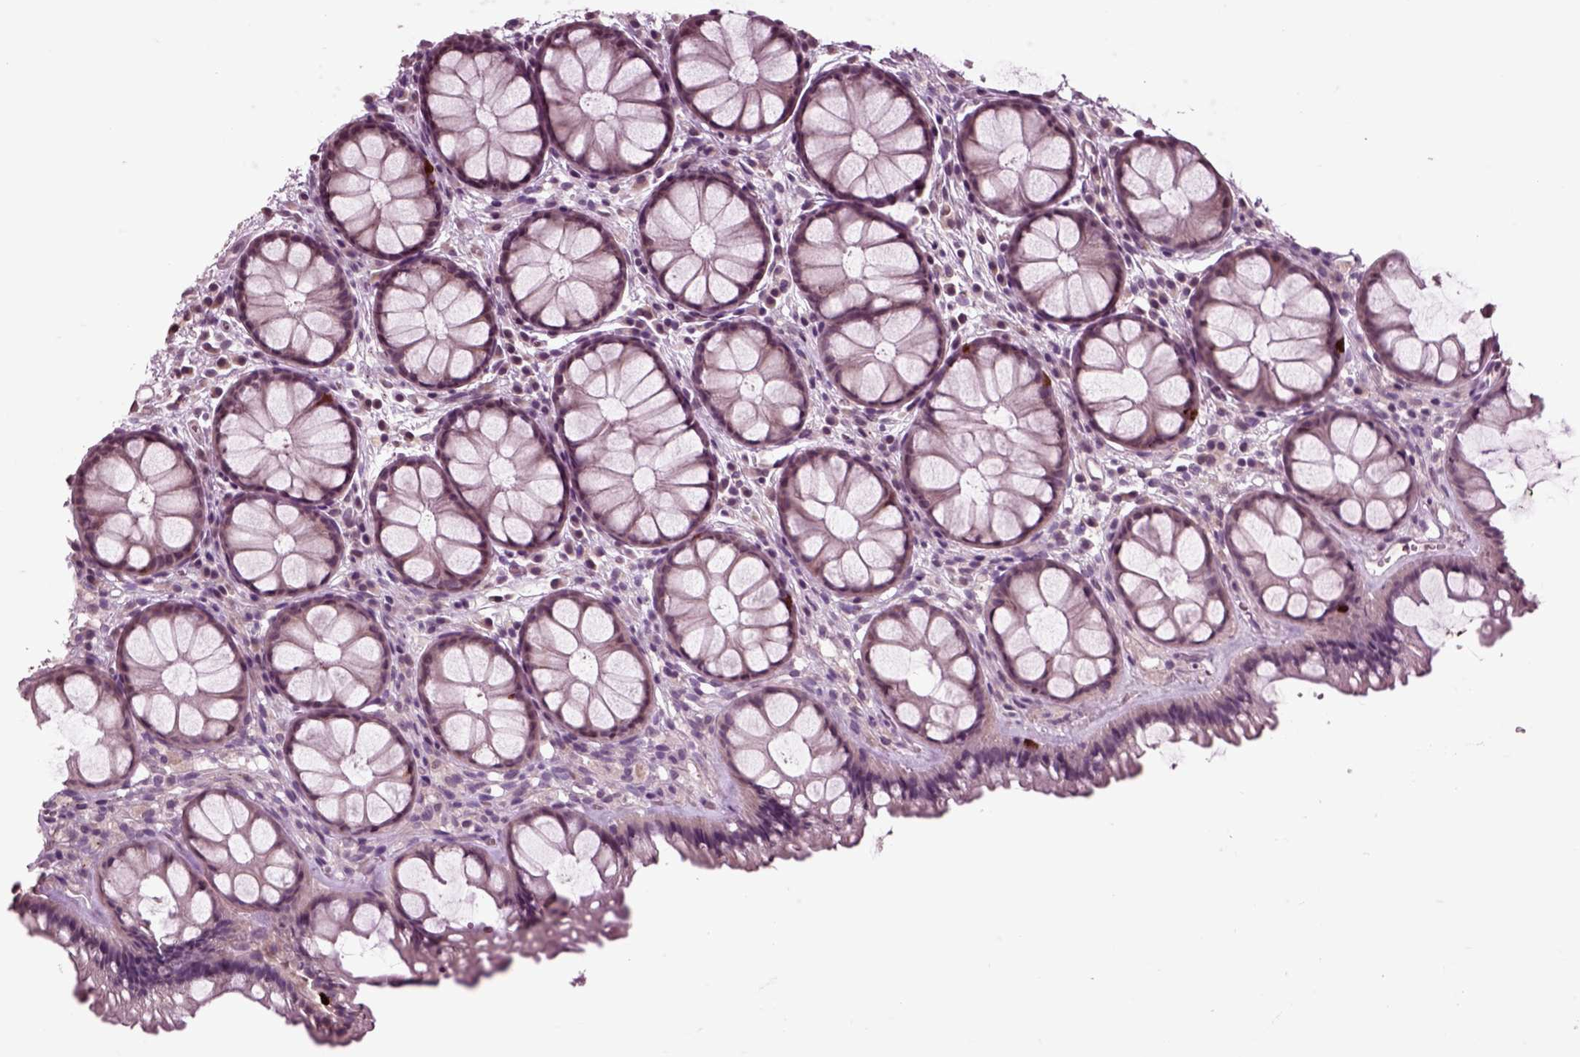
{"staining": {"intensity": "strong", "quantity": "<25%", "location": "cytoplasmic/membranous"}, "tissue": "rectum", "cell_type": "Glandular cells", "image_type": "normal", "snomed": [{"axis": "morphology", "description": "Normal tissue, NOS"}, {"axis": "topography", "description": "Rectum"}], "caption": "Brown immunohistochemical staining in unremarkable human rectum displays strong cytoplasmic/membranous expression in about <25% of glandular cells. The protein of interest is stained brown, and the nuclei are stained in blue (DAB IHC with brightfield microscopy, high magnification).", "gene": "CHGB", "patient": {"sex": "female", "age": 62}}